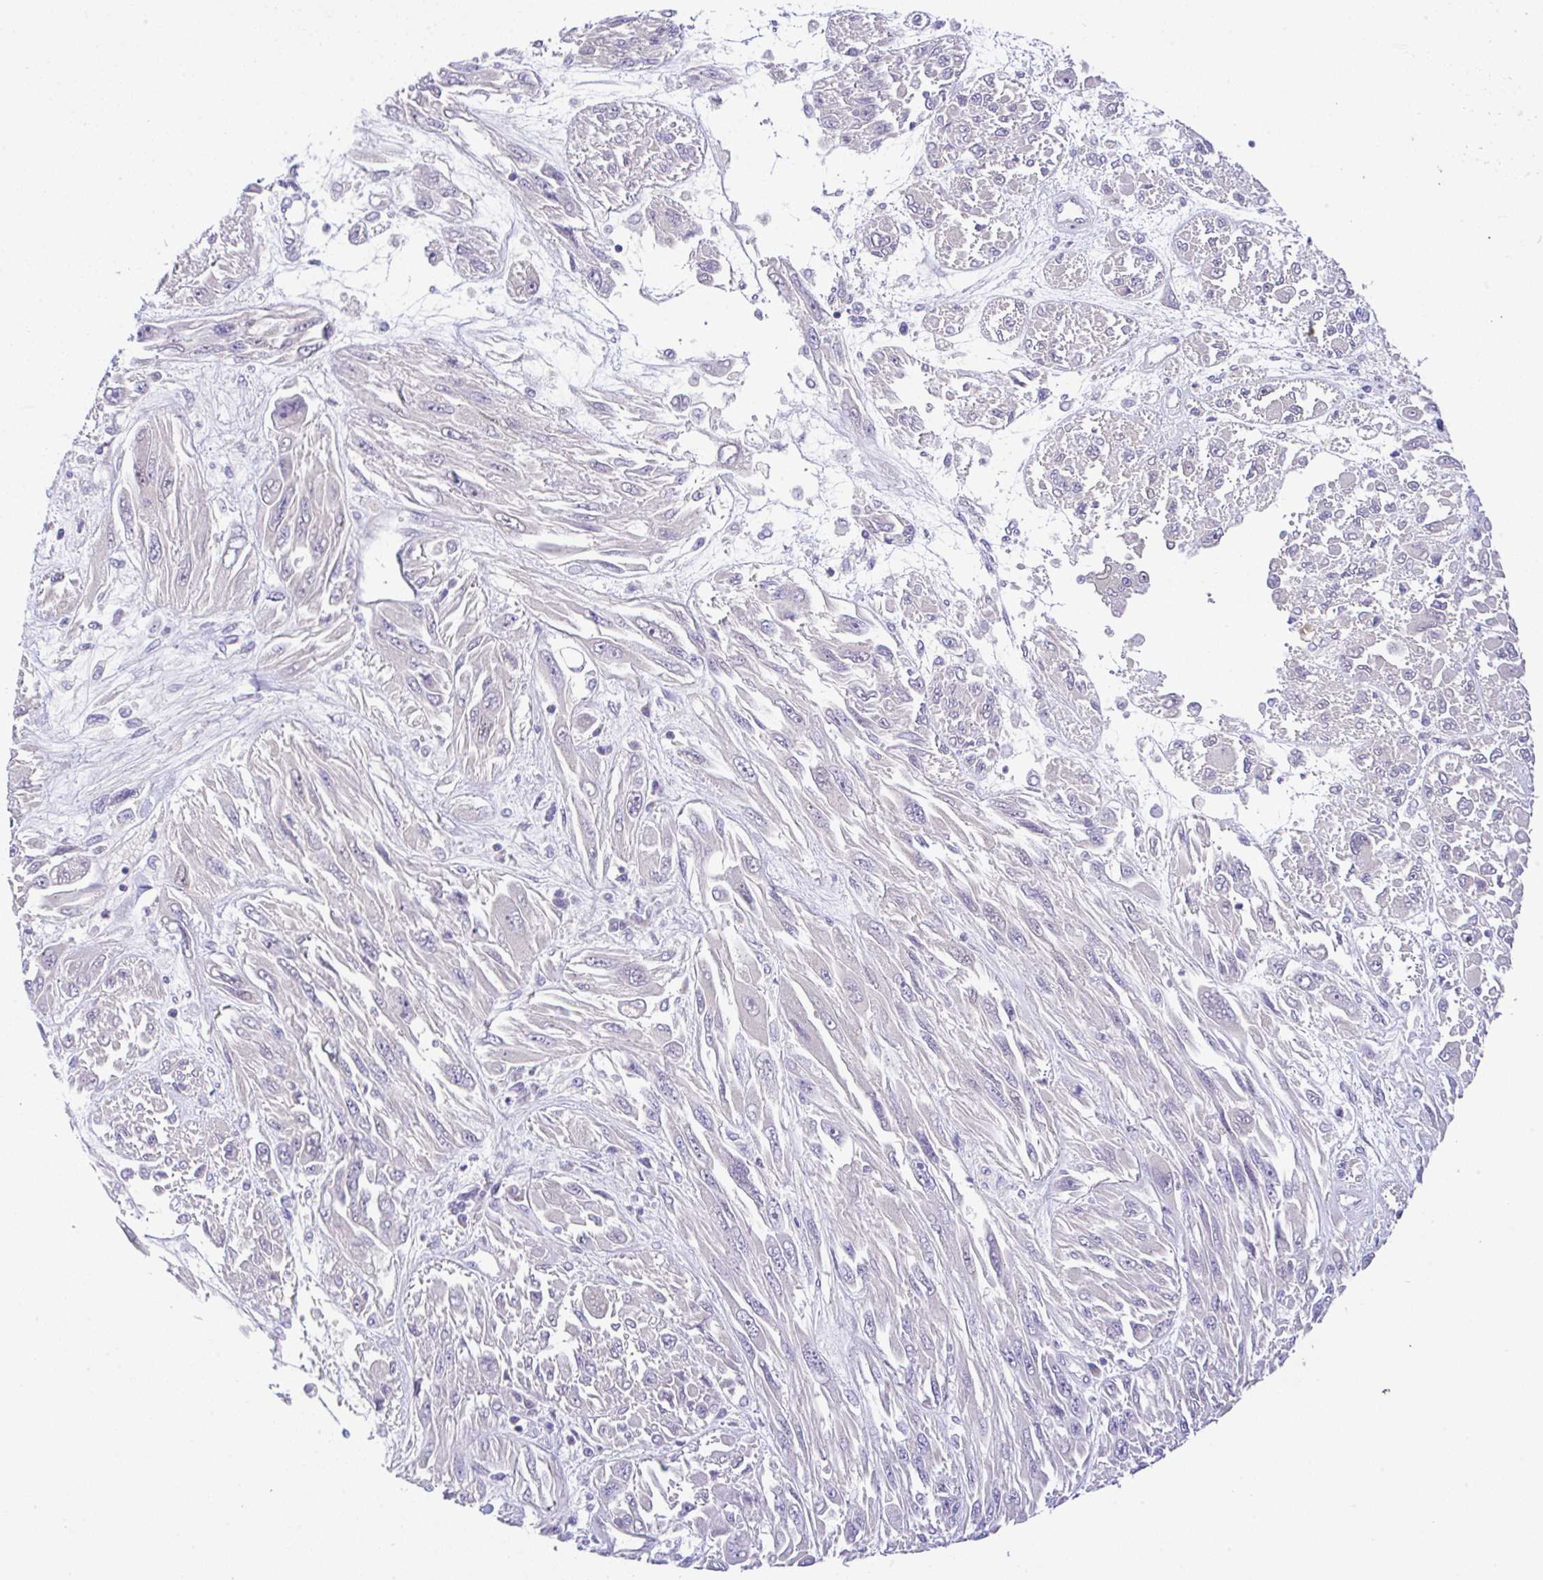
{"staining": {"intensity": "negative", "quantity": "none", "location": "none"}, "tissue": "melanoma", "cell_type": "Tumor cells", "image_type": "cancer", "snomed": [{"axis": "morphology", "description": "Malignant melanoma, NOS"}, {"axis": "topography", "description": "Skin"}], "caption": "High power microscopy histopathology image of an IHC micrograph of malignant melanoma, revealing no significant positivity in tumor cells. (DAB (3,3'-diaminobenzidine) IHC with hematoxylin counter stain).", "gene": "SERPINE3", "patient": {"sex": "female", "age": 91}}